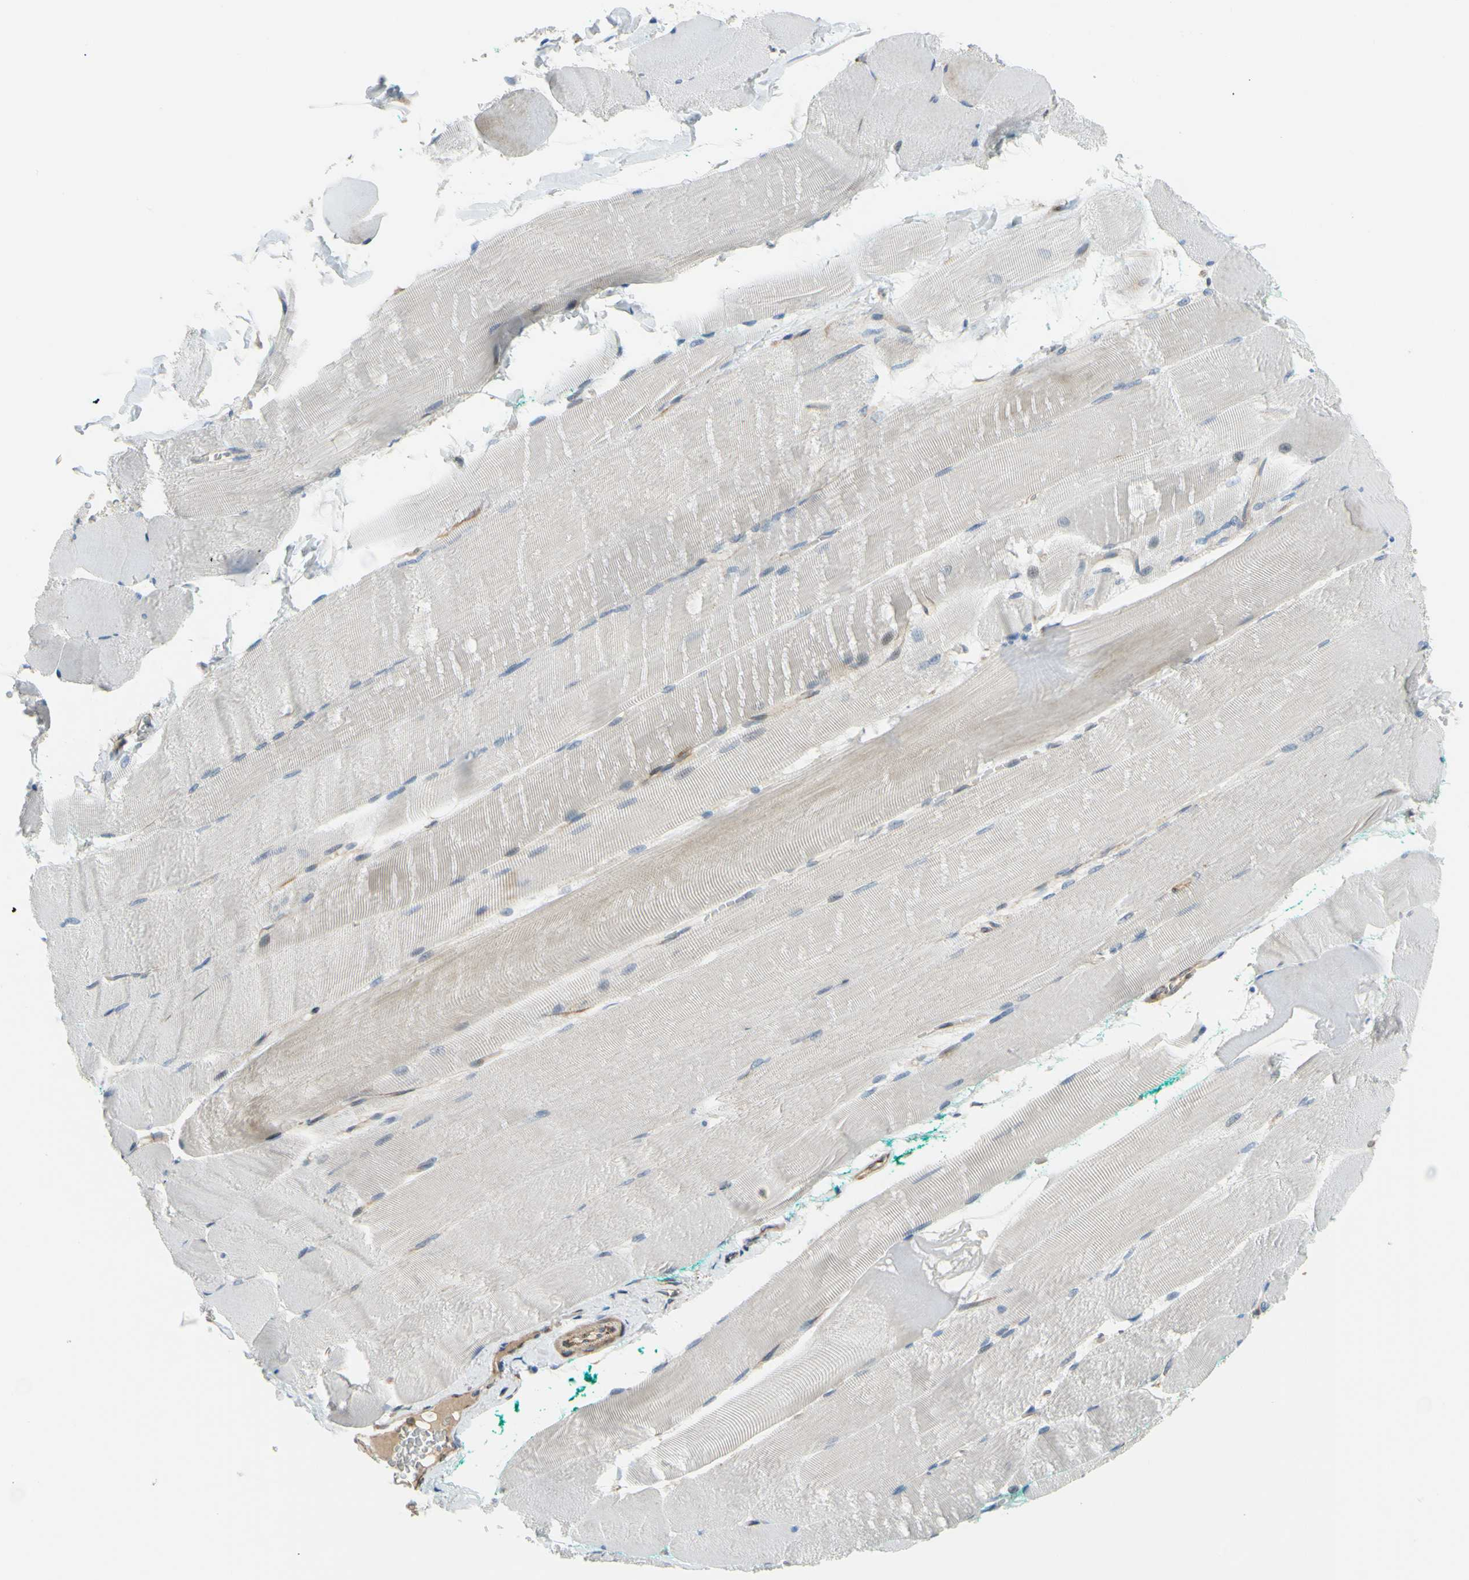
{"staining": {"intensity": "weak", "quantity": "25%-75%", "location": "cytoplasmic/membranous"}, "tissue": "skeletal muscle", "cell_type": "Myocytes", "image_type": "normal", "snomed": [{"axis": "morphology", "description": "Normal tissue, NOS"}, {"axis": "morphology", "description": "Squamous cell carcinoma, NOS"}, {"axis": "topography", "description": "Skeletal muscle"}], "caption": "Protein expression analysis of unremarkable skeletal muscle reveals weak cytoplasmic/membranous expression in about 25%-75% of myocytes. Using DAB (brown) and hematoxylin (blue) stains, captured at high magnification using brightfield microscopy.", "gene": "ARHGAP1", "patient": {"sex": "male", "age": 51}}